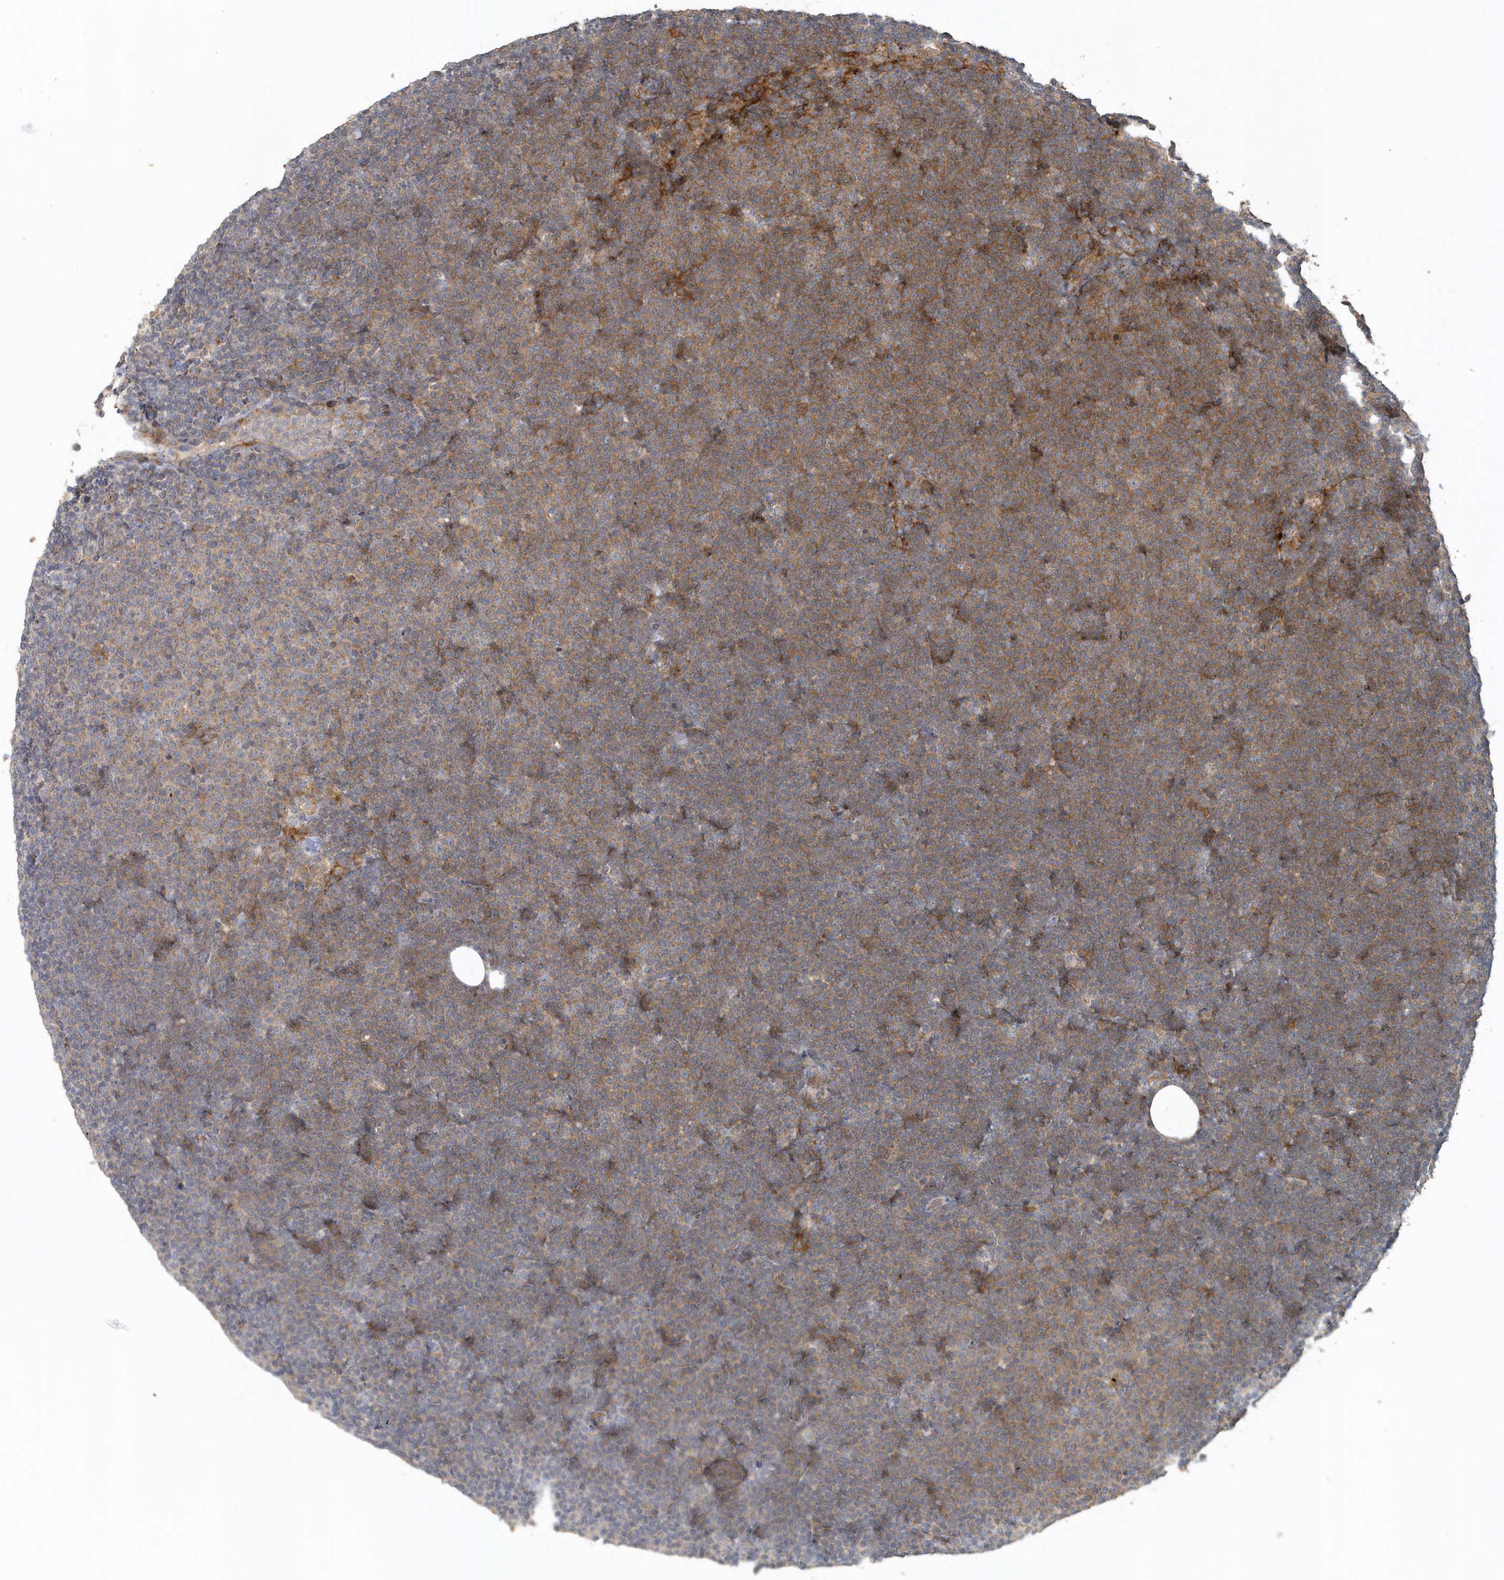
{"staining": {"intensity": "moderate", "quantity": "25%-75%", "location": "cytoplasmic/membranous"}, "tissue": "lymphoma", "cell_type": "Tumor cells", "image_type": "cancer", "snomed": [{"axis": "morphology", "description": "Malignant lymphoma, non-Hodgkin's type, Low grade"}, {"axis": "topography", "description": "Lymph node"}], "caption": "The image demonstrates staining of lymphoma, revealing moderate cytoplasmic/membranous protein staining (brown color) within tumor cells.", "gene": "MMUT", "patient": {"sex": "female", "age": 53}}